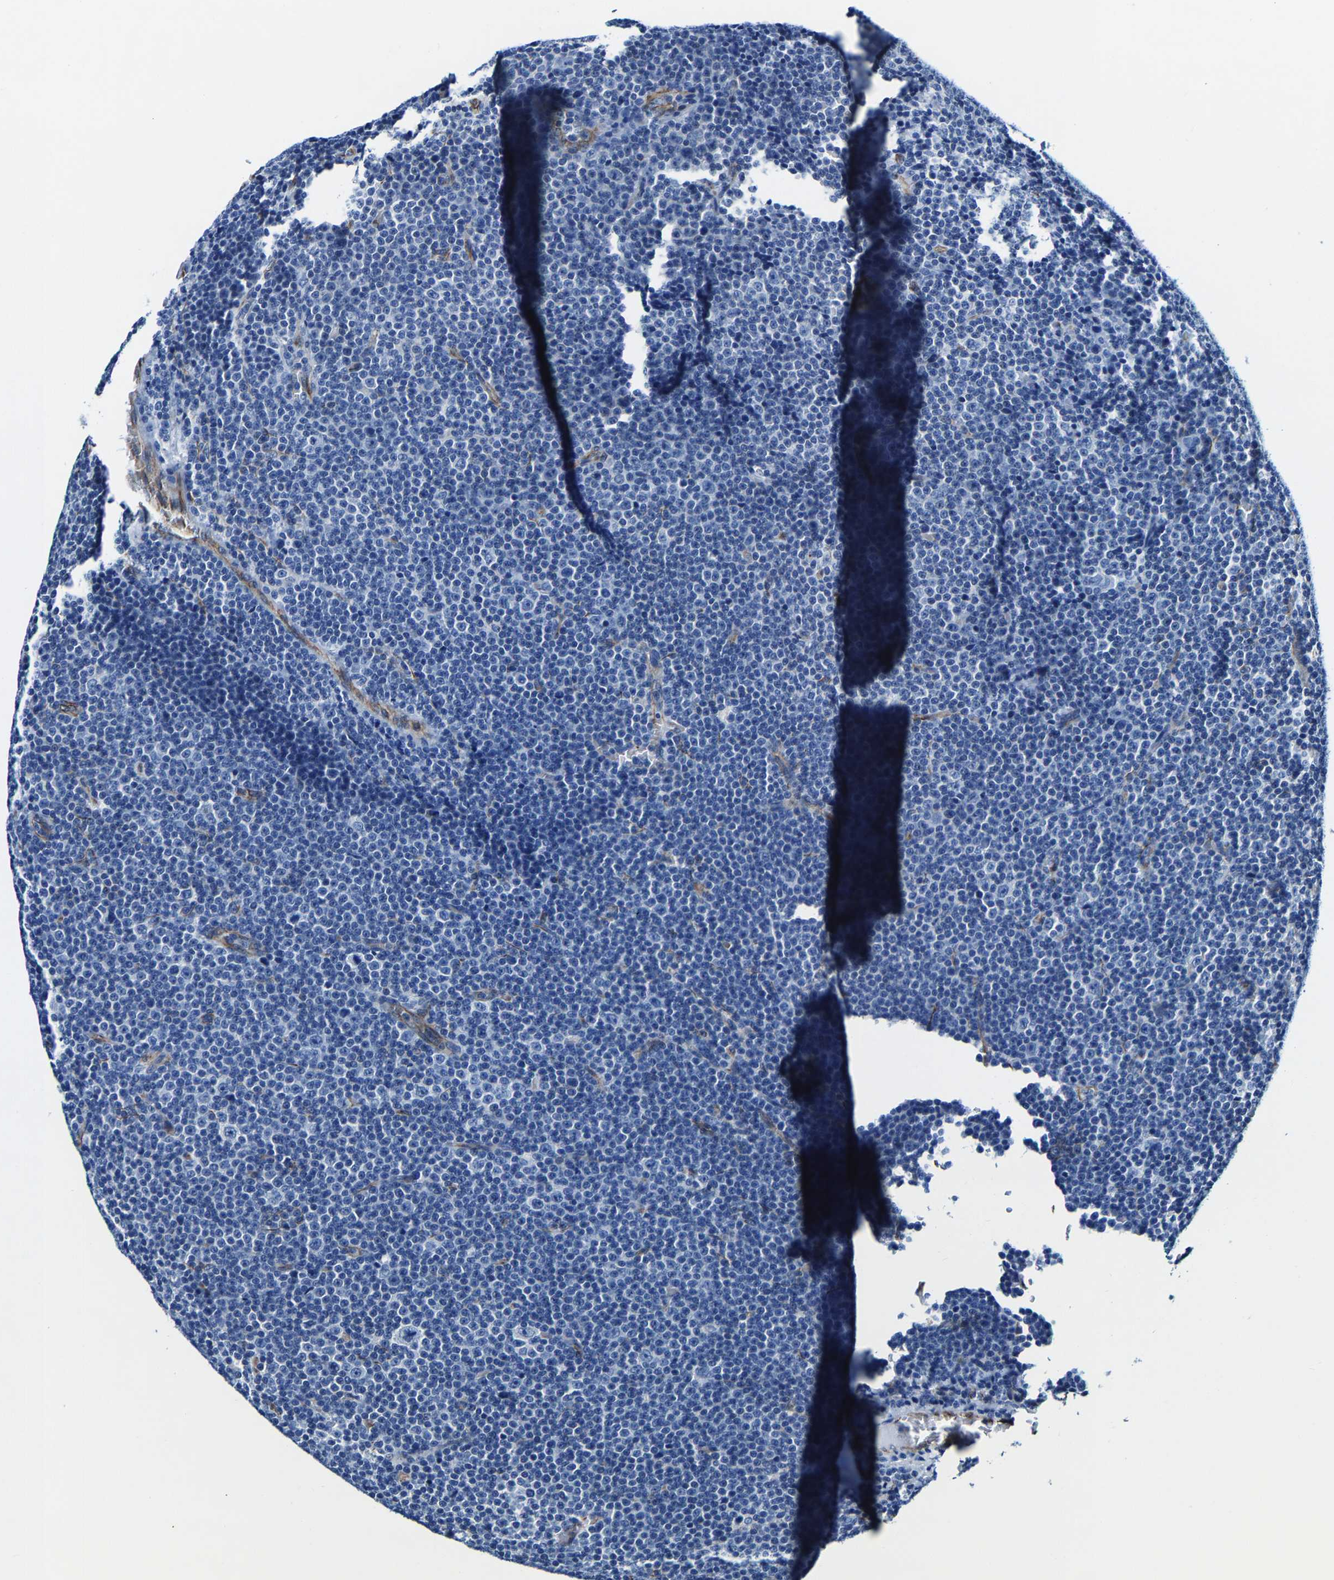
{"staining": {"intensity": "negative", "quantity": "none", "location": "none"}, "tissue": "lymphoma", "cell_type": "Tumor cells", "image_type": "cancer", "snomed": [{"axis": "morphology", "description": "Malignant lymphoma, non-Hodgkin's type, Low grade"}, {"axis": "topography", "description": "Lymph node"}], "caption": "Tumor cells show no significant positivity in lymphoma. (DAB immunohistochemistry with hematoxylin counter stain).", "gene": "MMEL1", "patient": {"sex": "female", "age": 67}}